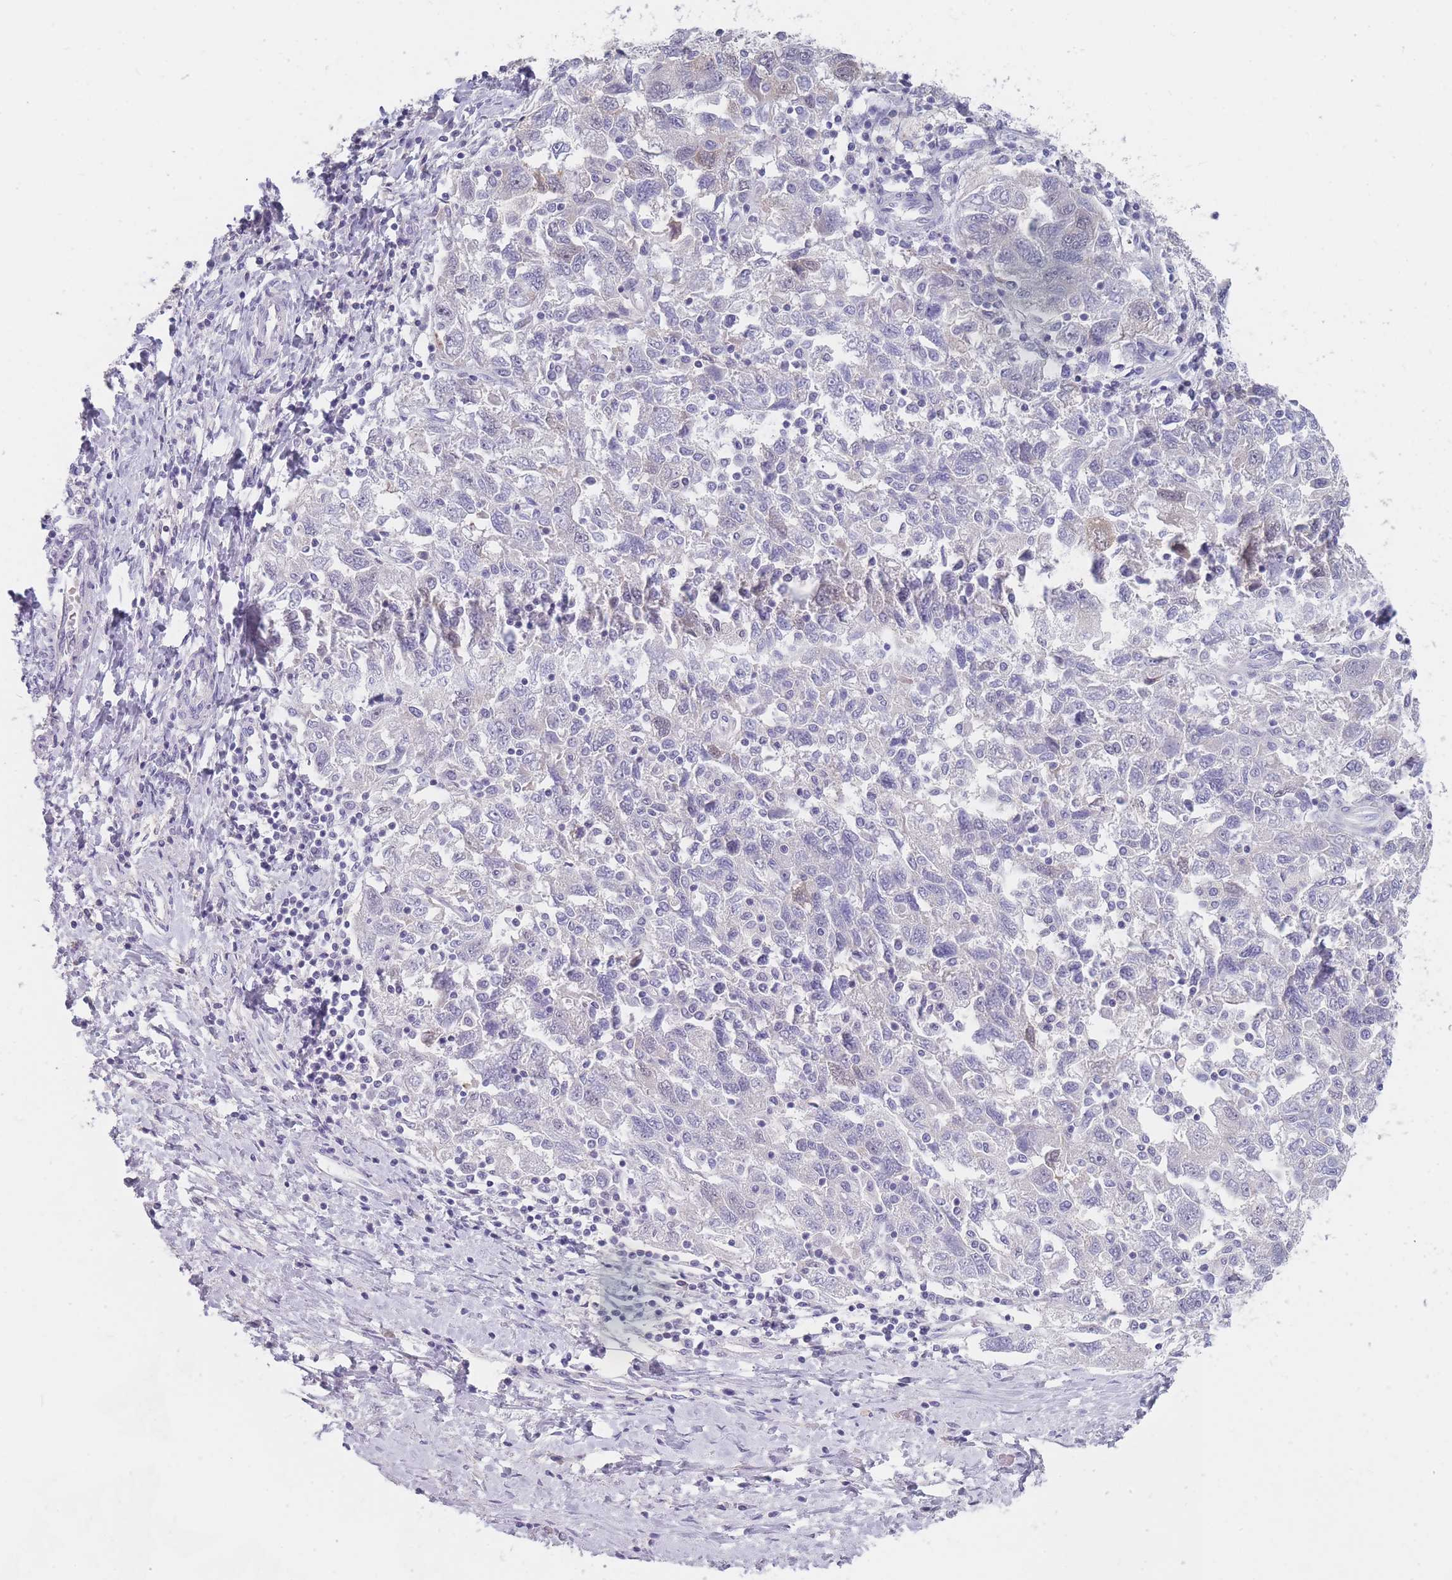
{"staining": {"intensity": "negative", "quantity": "none", "location": "none"}, "tissue": "ovarian cancer", "cell_type": "Tumor cells", "image_type": "cancer", "snomed": [{"axis": "morphology", "description": "Carcinoma, NOS"}, {"axis": "morphology", "description": "Cystadenocarcinoma, serous, NOS"}, {"axis": "topography", "description": "Ovary"}], "caption": "Immunohistochemistry photomicrograph of human ovarian cancer stained for a protein (brown), which displays no expression in tumor cells.", "gene": "CYP51A1", "patient": {"sex": "female", "age": 69}}